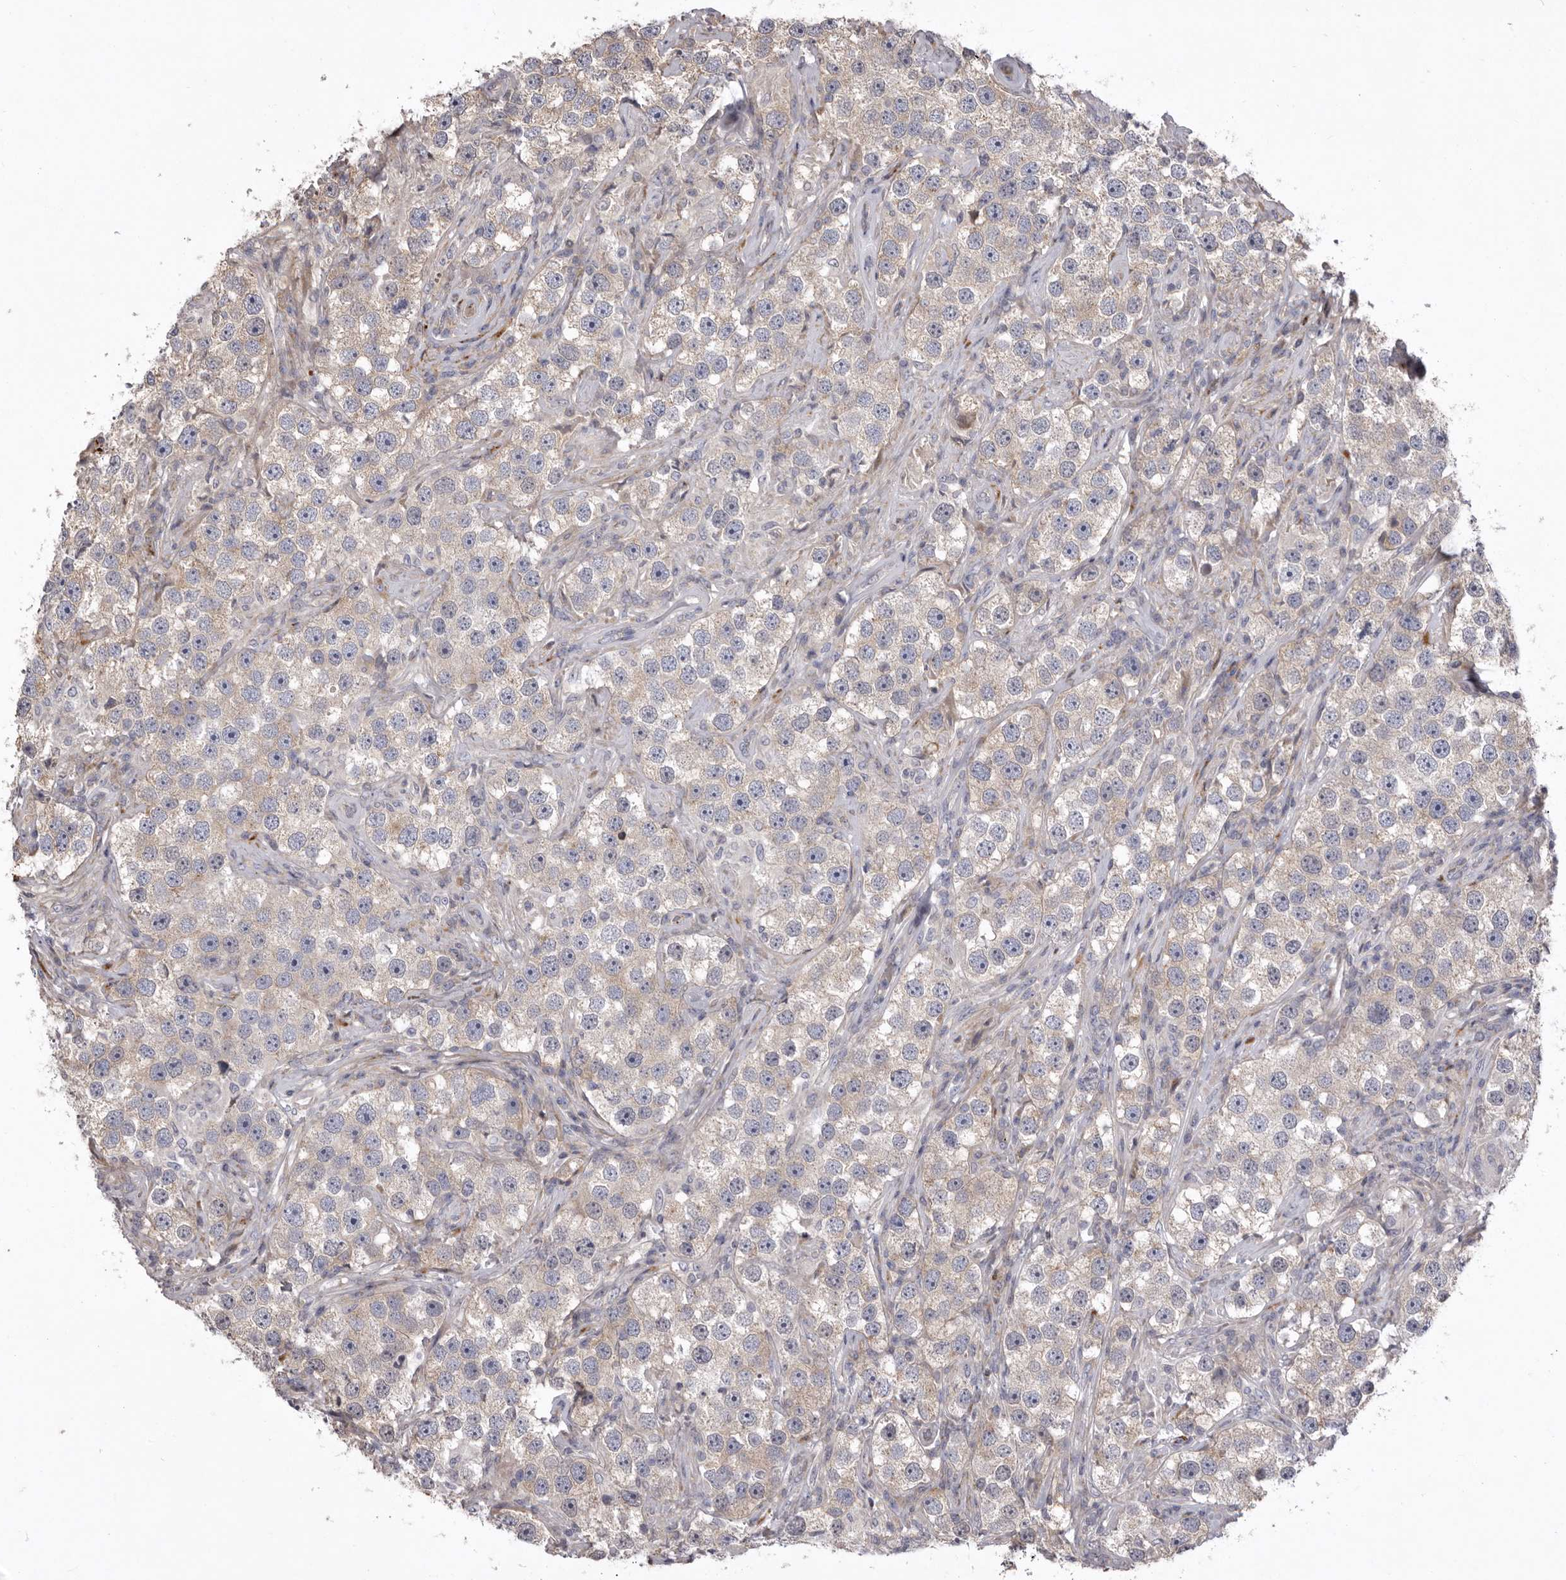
{"staining": {"intensity": "weak", "quantity": "<25%", "location": "cytoplasmic/membranous"}, "tissue": "testis cancer", "cell_type": "Tumor cells", "image_type": "cancer", "snomed": [{"axis": "morphology", "description": "Seminoma, NOS"}, {"axis": "topography", "description": "Testis"}], "caption": "Micrograph shows no significant protein expression in tumor cells of testis seminoma.", "gene": "WDR47", "patient": {"sex": "male", "age": 49}}